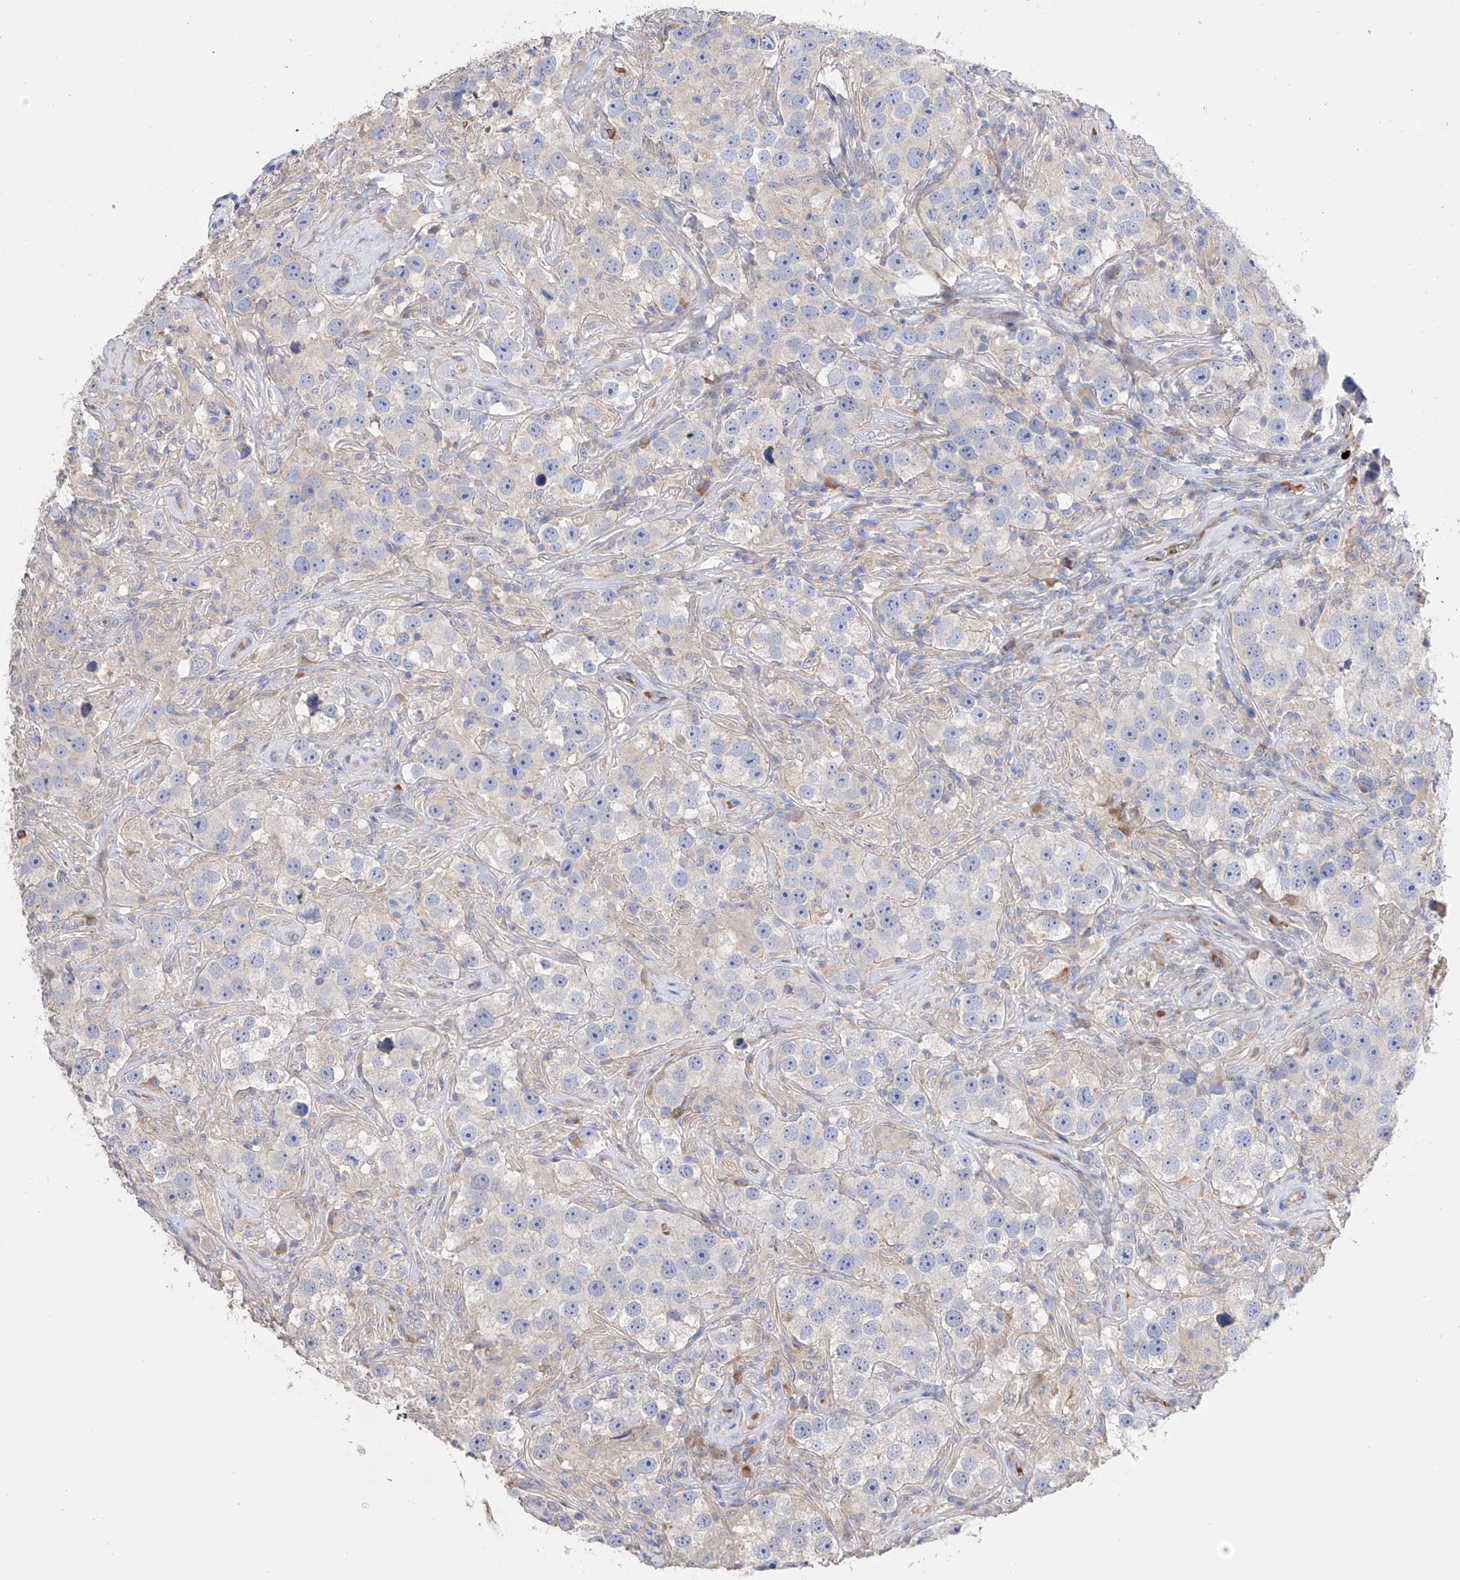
{"staining": {"intensity": "negative", "quantity": "none", "location": "none"}, "tissue": "testis cancer", "cell_type": "Tumor cells", "image_type": "cancer", "snomed": [{"axis": "morphology", "description": "Seminoma, NOS"}, {"axis": "topography", "description": "Testis"}], "caption": "High magnification brightfield microscopy of seminoma (testis) stained with DAB (brown) and counterstained with hematoxylin (blue): tumor cells show no significant positivity. (DAB (3,3'-diaminobenzidine) immunohistochemistry visualized using brightfield microscopy, high magnification).", "gene": "NFATC4", "patient": {"sex": "male", "age": 49}}